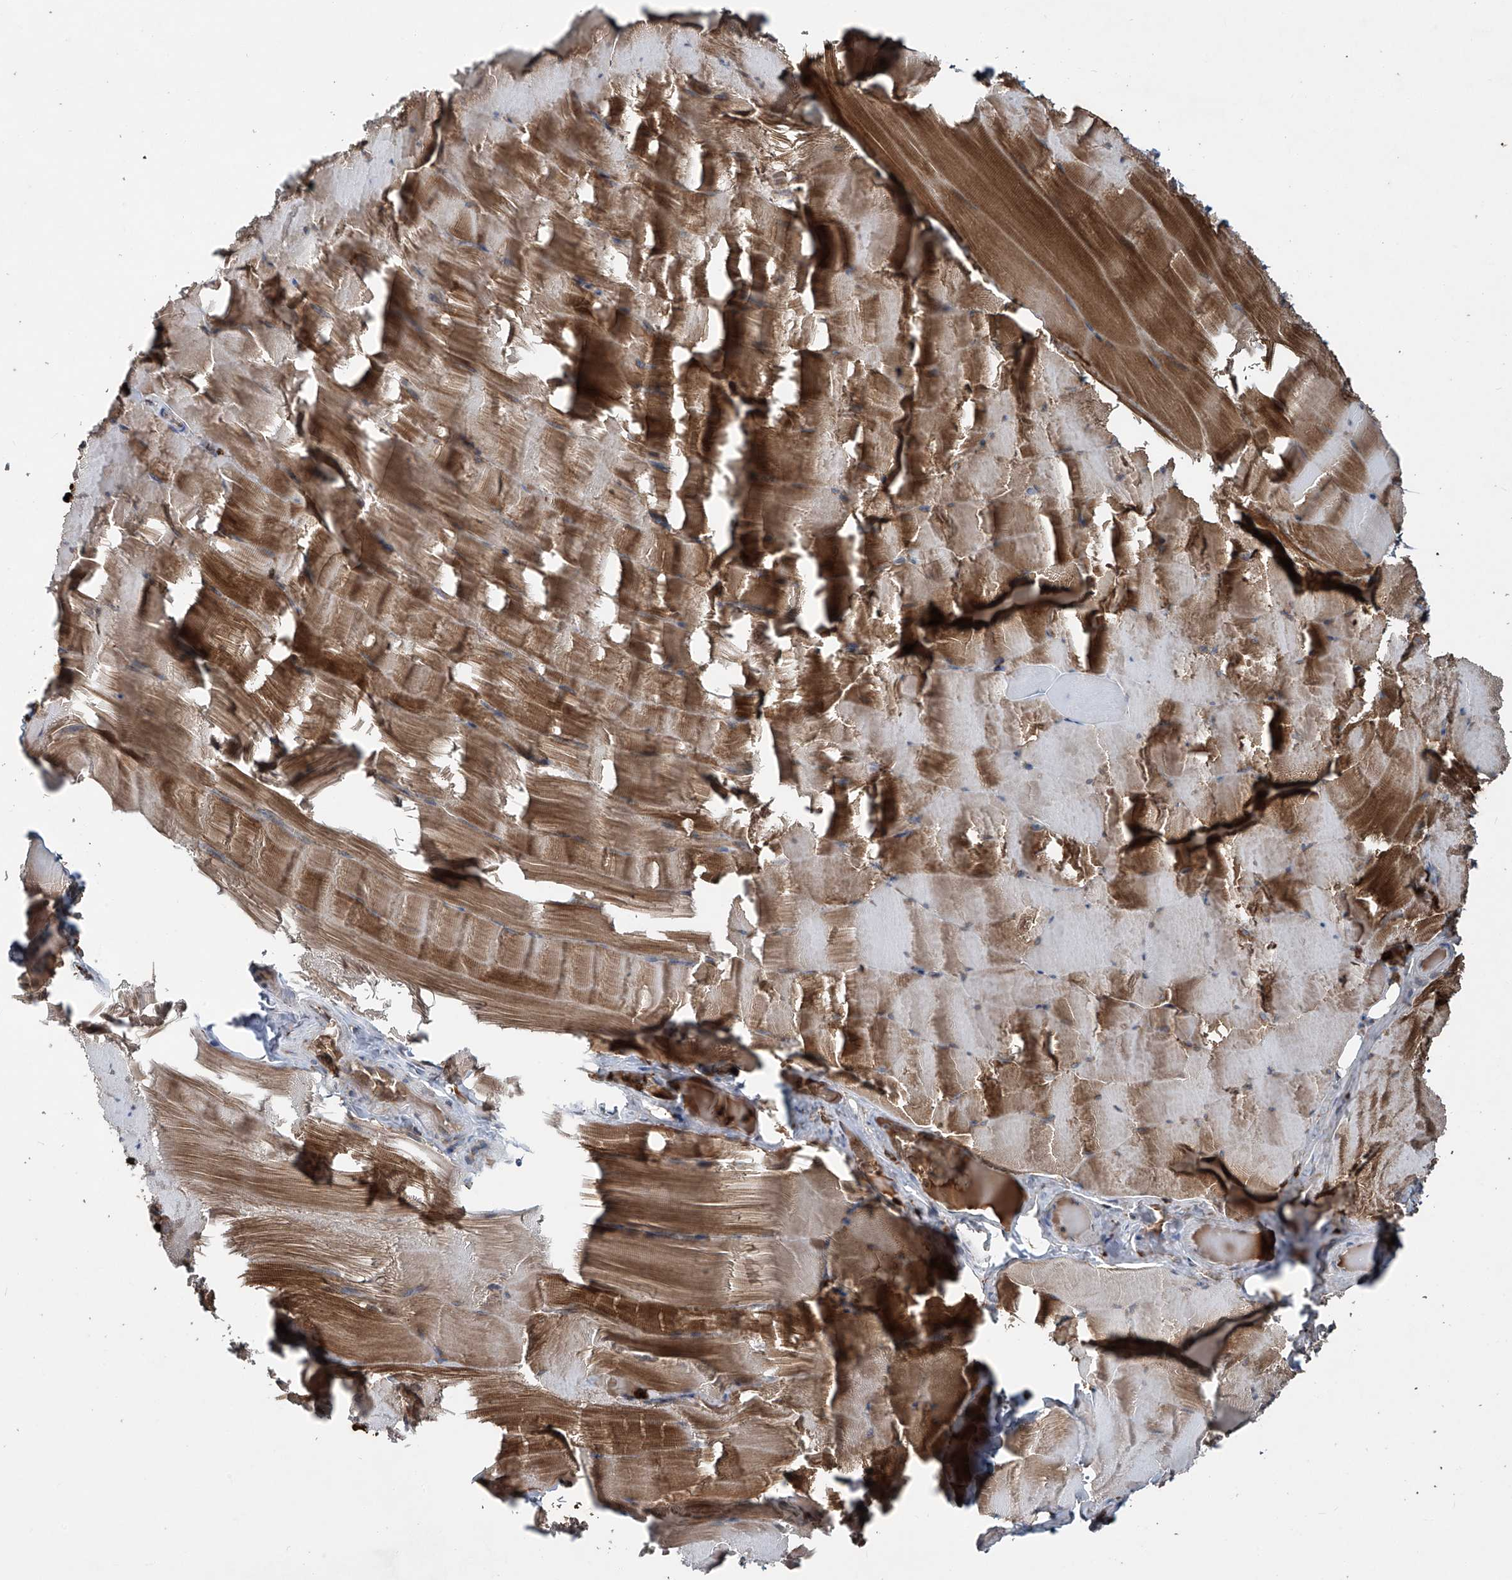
{"staining": {"intensity": "moderate", "quantity": ">75%", "location": "cytoplasmic/membranous"}, "tissue": "skeletal muscle", "cell_type": "Myocytes", "image_type": "normal", "snomed": [{"axis": "morphology", "description": "Normal tissue, NOS"}, {"axis": "topography", "description": "Skeletal muscle"}], "caption": "Immunohistochemistry (IHC) image of benign skeletal muscle: human skeletal muscle stained using immunohistochemistry displays medium levels of moderate protein expression localized specifically in the cytoplasmic/membranous of myocytes, appearing as a cytoplasmic/membranous brown color.", "gene": "ZDHHC9", "patient": {"sex": "male", "age": 62}}